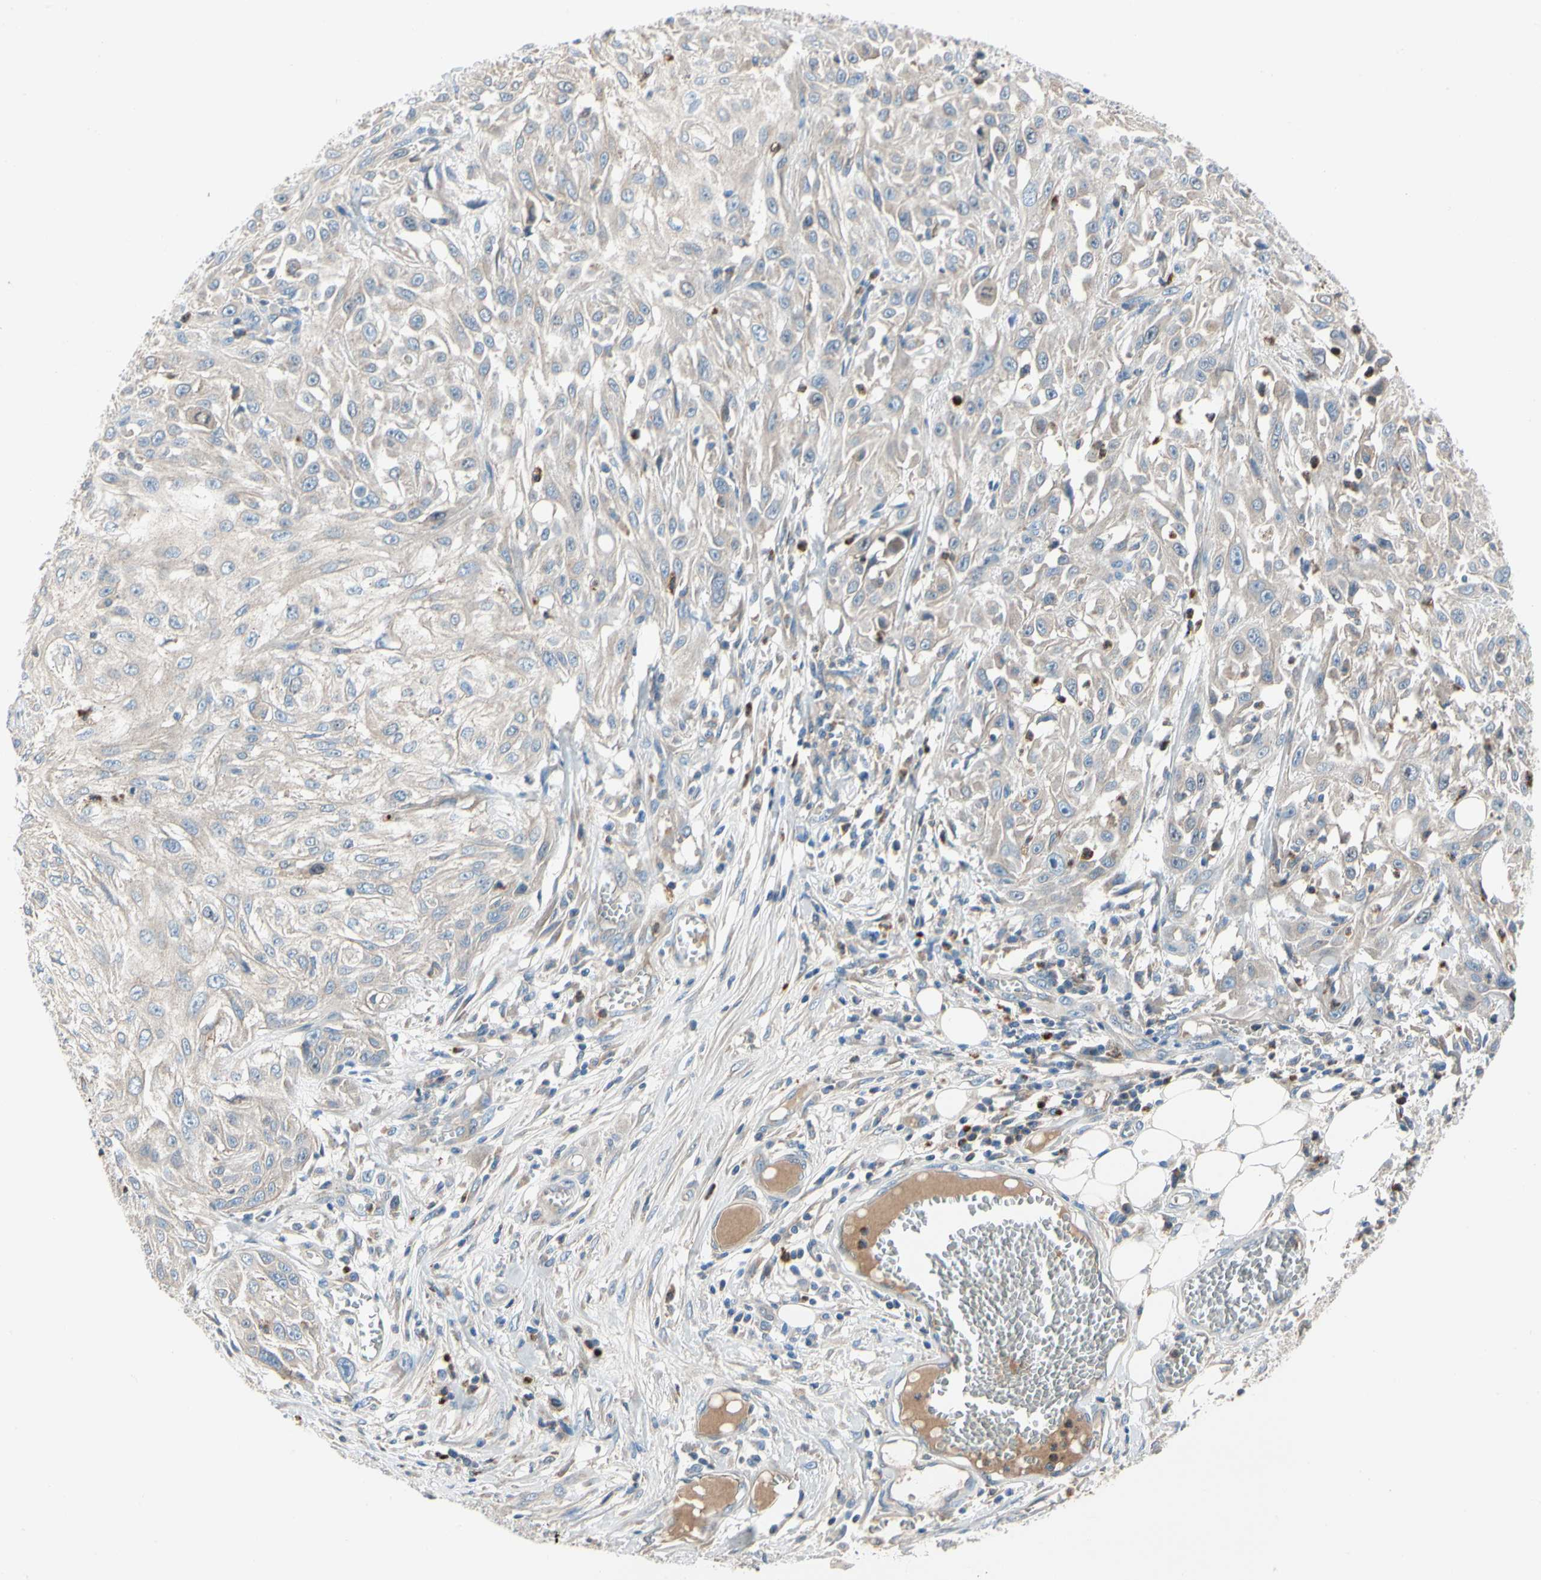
{"staining": {"intensity": "negative", "quantity": "none", "location": "none"}, "tissue": "skin cancer", "cell_type": "Tumor cells", "image_type": "cancer", "snomed": [{"axis": "morphology", "description": "Squamous cell carcinoma, NOS"}, {"axis": "topography", "description": "Skin"}], "caption": "Immunohistochemical staining of skin cancer (squamous cell carcinoma) displays no significant positivity in tumor cells.", "gene": "HJURP", "patient": {"sex": "male", "age": 75}}